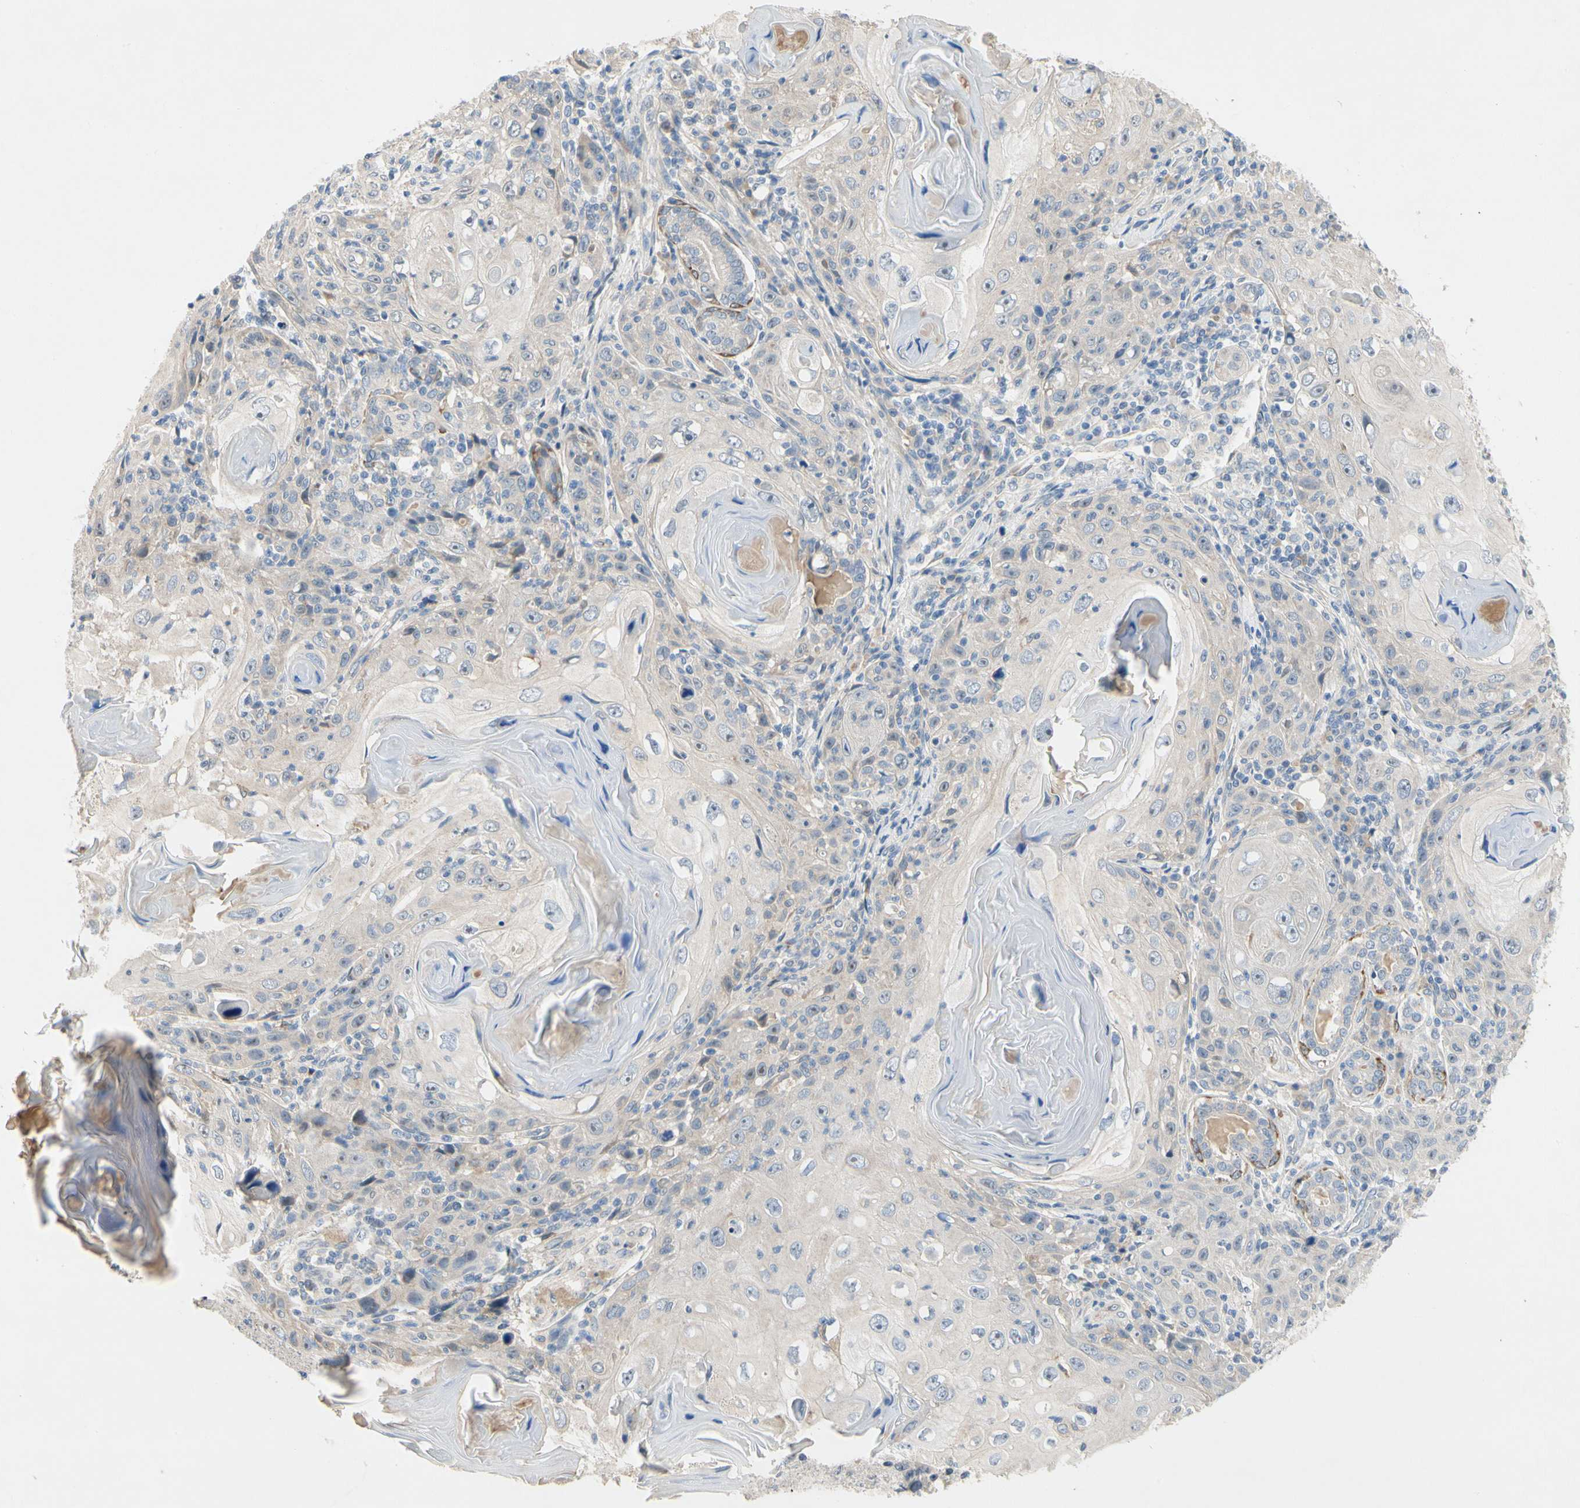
{"staining": {"intensity": "negative", "quantity": "none", "location": "none"}, "tissue": "skin cancer", "cell_type": "Tumor cells", "image_type": "cancer", "snomed": [{"axis": "morphology", "description": "Squamous cell carcinoma, NOS"}, {"axis": "topography", "description": "Skin"}], "caption": "Skin squamous cell carcinoma was stained to show a protein in brown. There is no significant positivity in tumor cells.", "gene": "GAS6", "patient": {"sex": "female", "age": 88}}